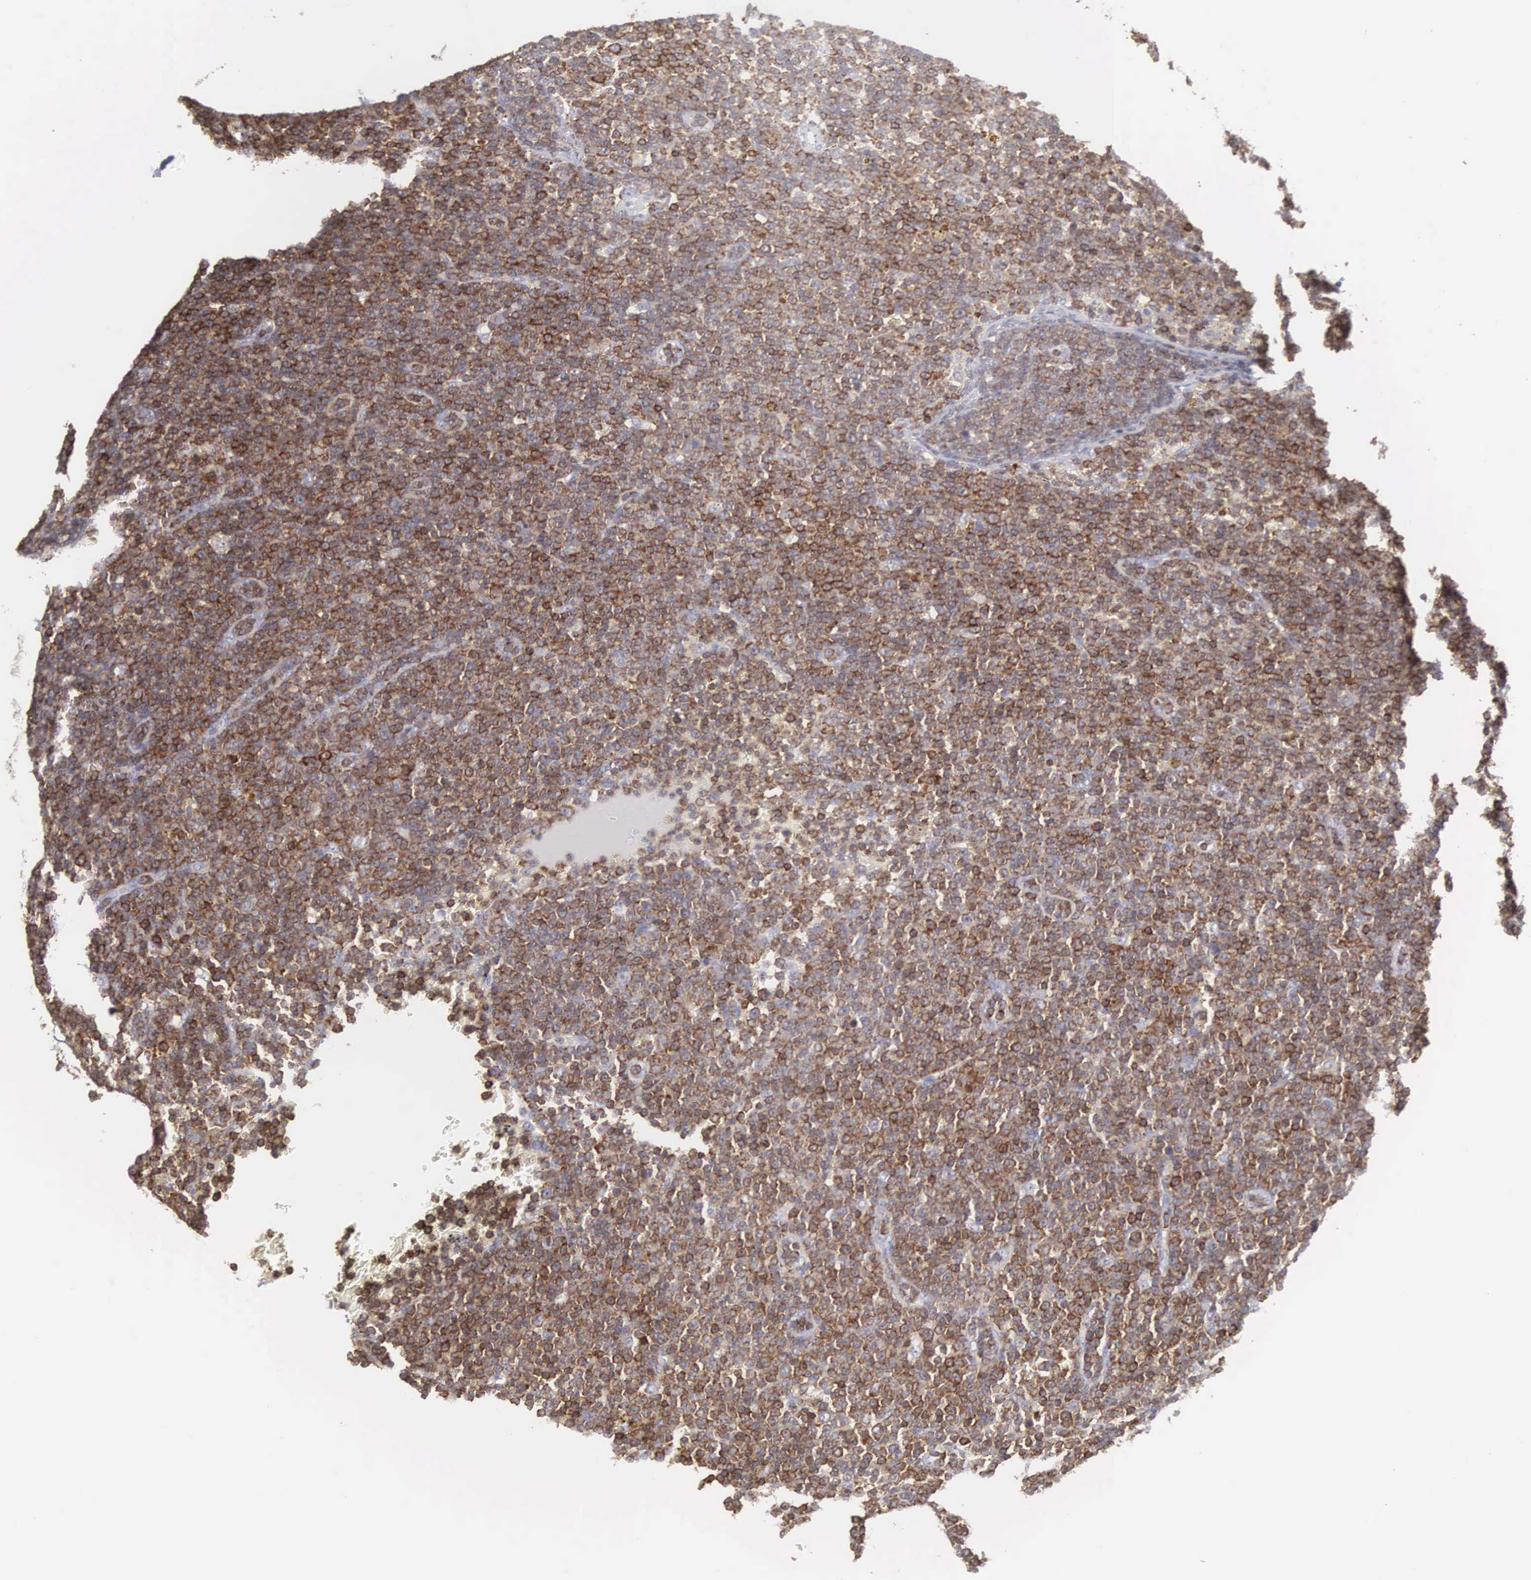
{"staining": {"intensity": "moderate", "quantity": ">75%", "location": "cytoplasmic/membranous,nuclear"}, "tissue": "lymphoma", "cell_type": "Tumor cells", "image_type": "cancer", "snomed": [{"axis": "morphology", "description": "Malignant lymphoma, non-Hodgkin's type, Low grade"}, {"axis": "topography", "description": "Lymph node"}], "caption": "About >75% of tumor cells in lymphoma show moderate cytoplasmic/membranous and nuclear protein expression as visualized by brown immunohistochemical staining.", "gene": "SH3BP1", "patient": {"sex": "male", "age": 50}}